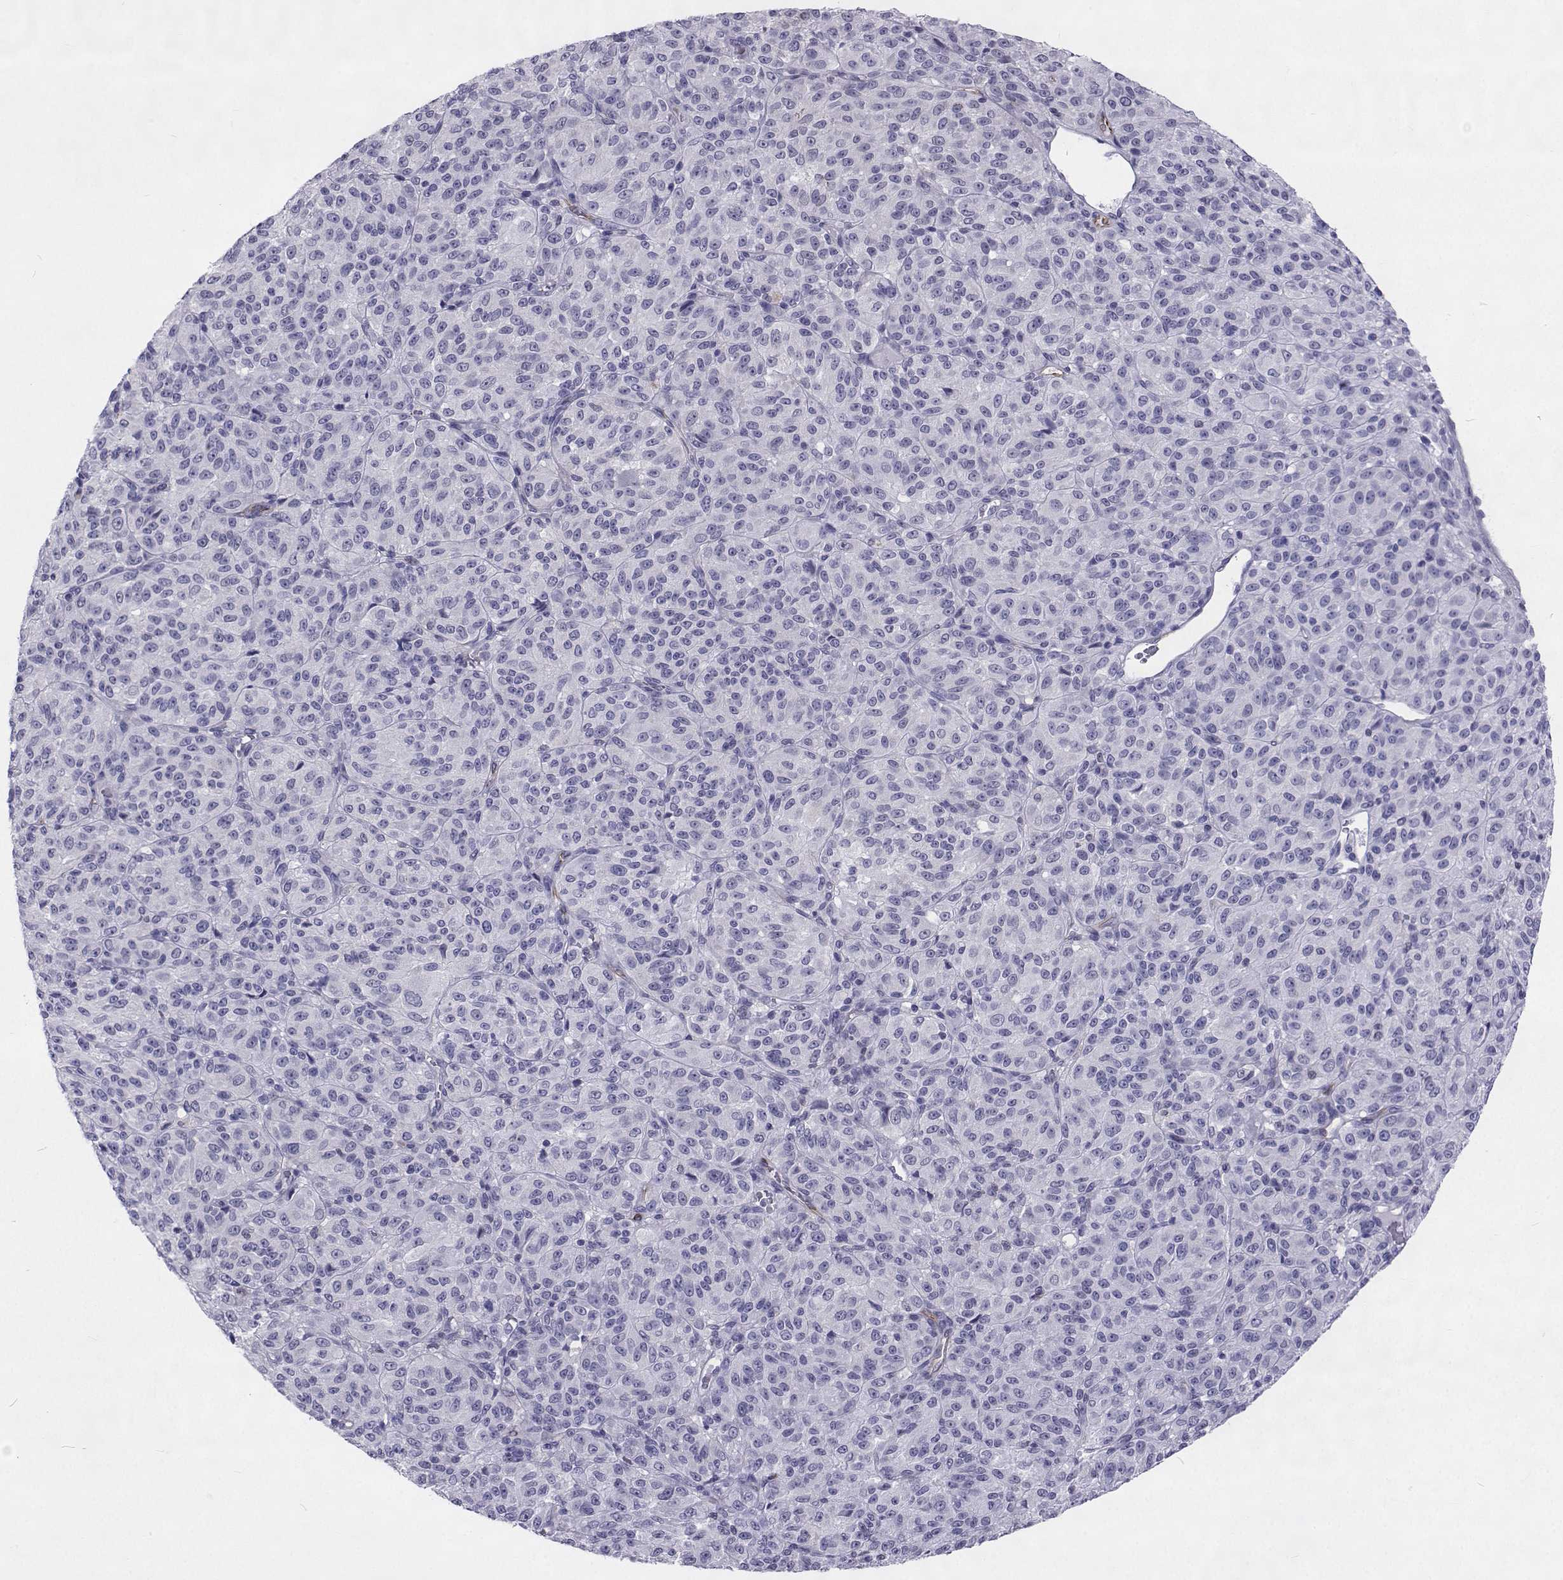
{"staining": {"intensity": "negative", "quantity": "none", "location": "none"}, "tissue": "melanoma", "cell_type": "Tumor cells", "image_type": "cancer", "snomed": [{"axis": "morphology", "description": "Malignant melanoma, Metastatic site"}, {"axis": "topography", "description": "Brain"}], "caption": "Immunohistochemistry photomicrograph of melanoma stained for a protein (brown), which reveals no positivity in tumor cells. (DAB (3,3'-diaminobenzidine) immunohistochemistry with hematoxylin counter stain).", "gene": "GALM", "patient": {"sex": "female", "age": 56}}